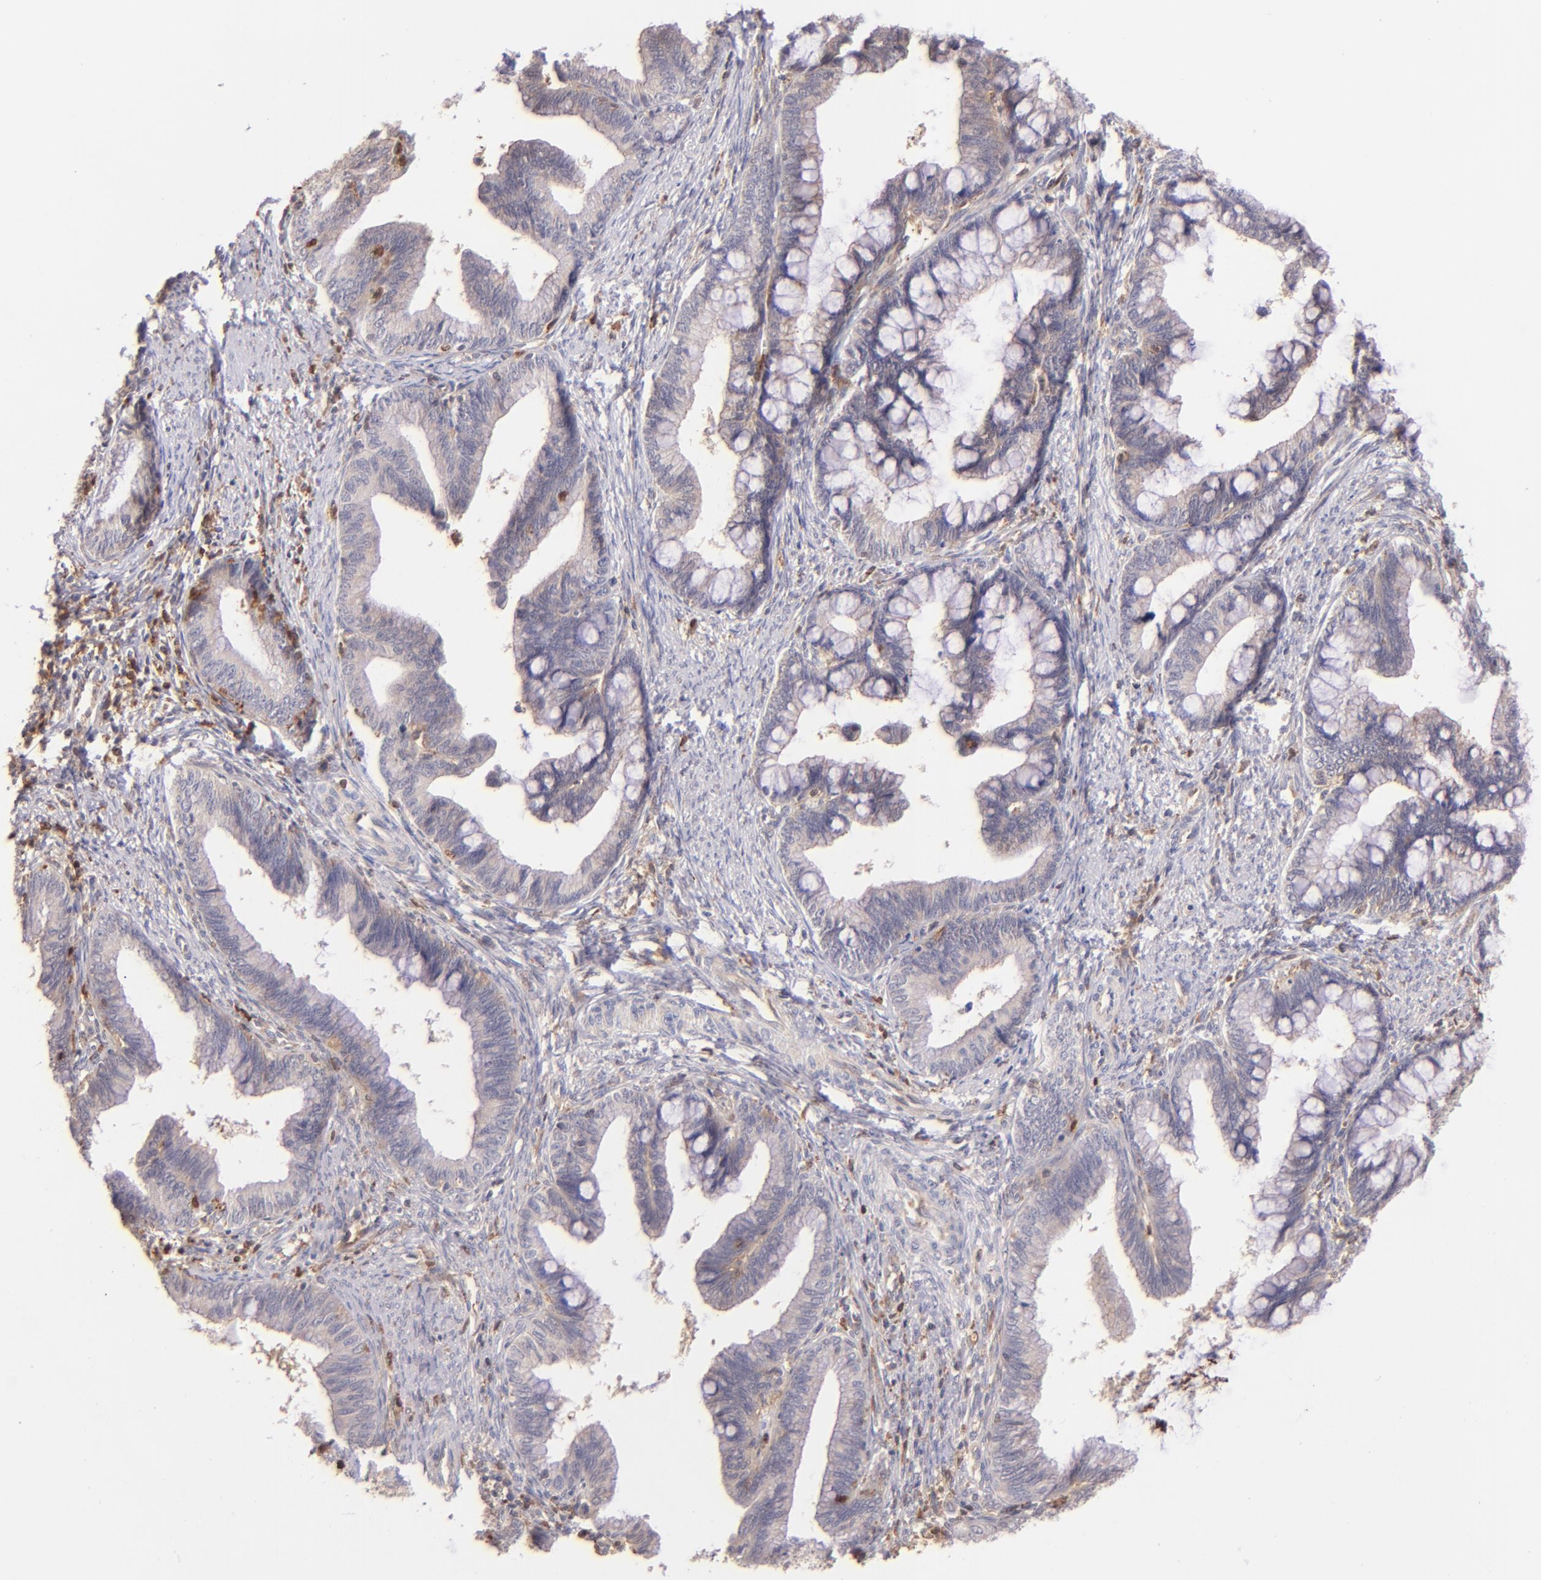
{"staining": {"intensity": "weak", "quantity": ">75%", "location": "cytoplasmic/membranous"}, "tissue": "cervical cancer", "cell_type": "Tumor cells", "image_type": "cancer", "snomed": [{"axis": "morphology", "description": "Adenocarcinoma, NOS"}, {"axis": "topography", "description": "Cervix"}], "caption": "About >75% of tumor cells in cervical adenocarcinoma demonstrate weak cytoplasmic/membranous protein expression as visualized by brown immunohistochemical staining.", "gene": "BTK", "patient": {"sex": "female", "age": 36}}